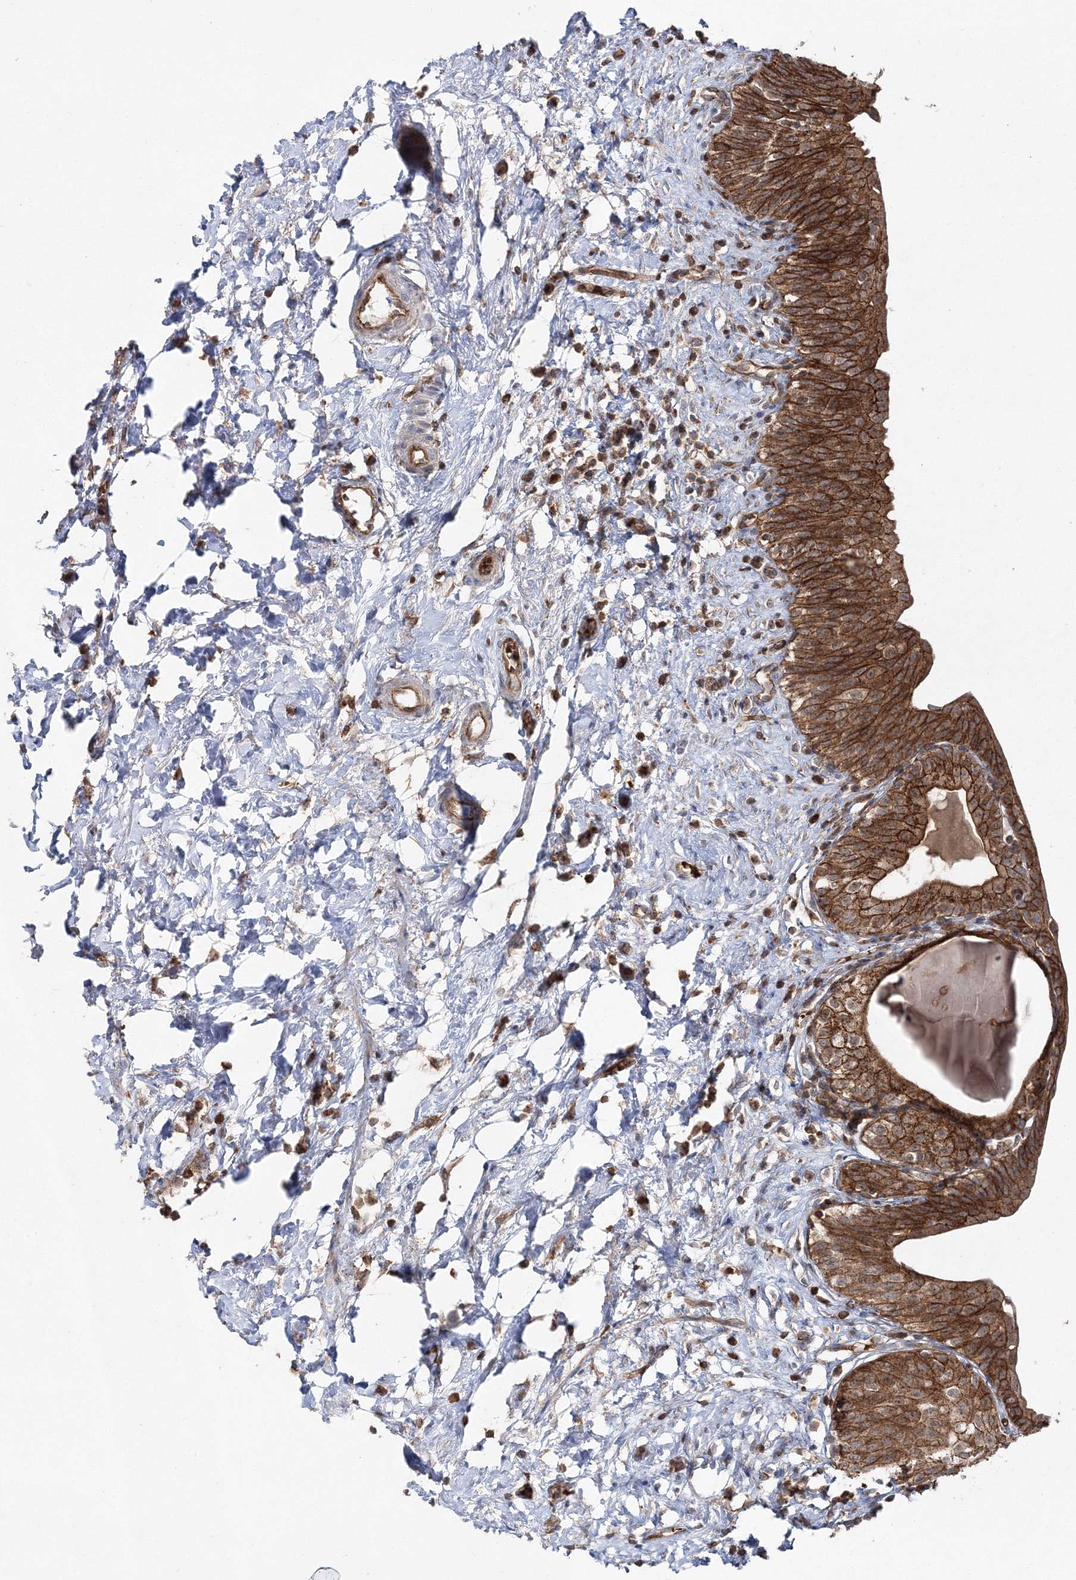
{"staining": {"intensity": "strong", "quantity": ">75%", "location": "cytoplasmic/membranous"}, "tissue": "urinary bladder", "cell_type": "Urothelial cells", "image_type": "normal", "snomed": [{"axis": "morphology", "description": "Normal tissue, NOS"}, {"axis": "topography", "description": "Urinary bladder"}], "caption": "Urothelial cells demonstrate high levels of strong cytoplasmic/membranous positivity in approximately >75% of cells in unremarkable human urinary bladder. The staining was performed using DAB (3,3'-diaminobenzidine) to visualize the protein expression in brown, while the nuclei were stained in blue with hematoxylin (Magnification: 20x).", "gene": "PCBD2", "patient": {"sex": "male", "age": 83}}